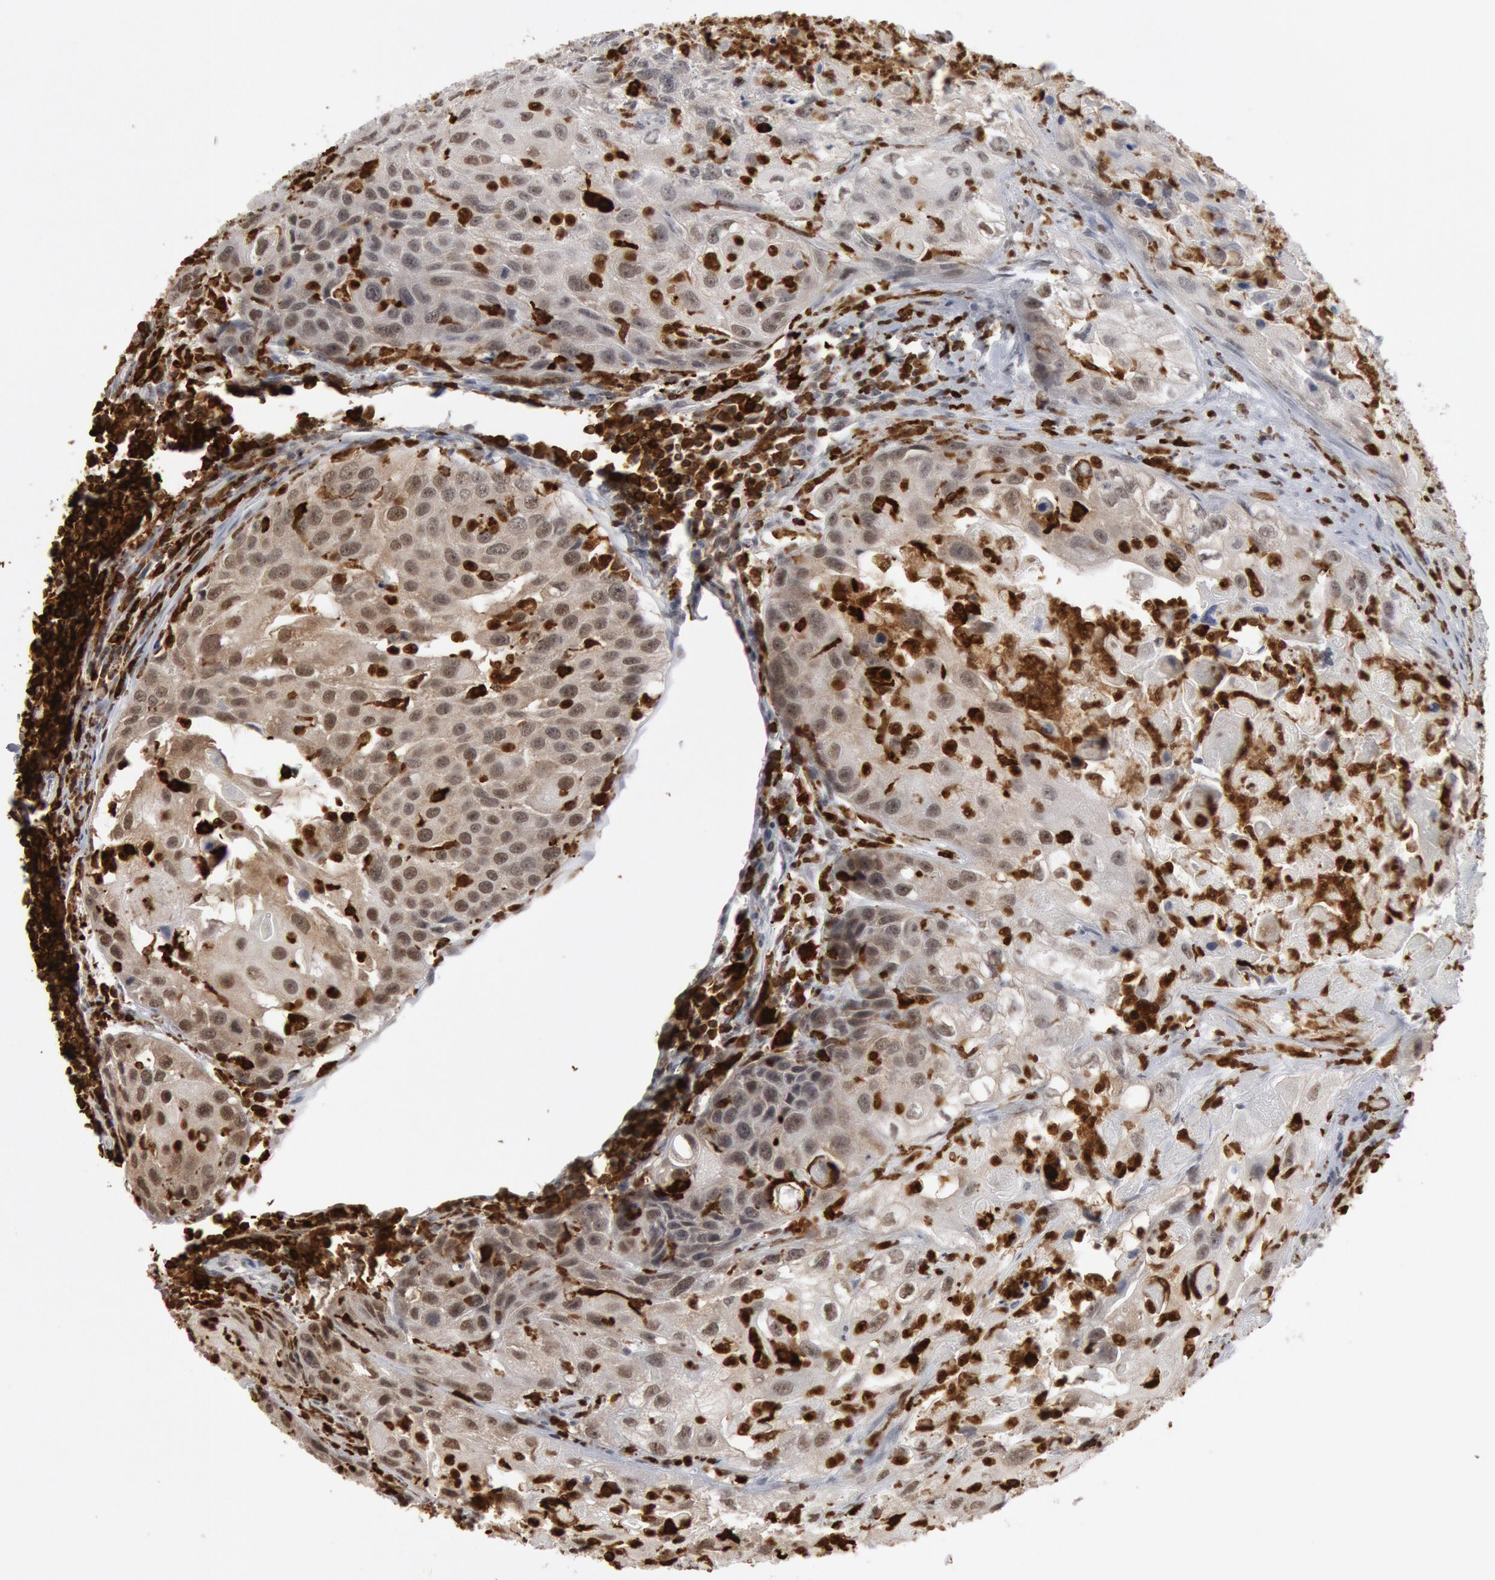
{"staining": {"intensity": "moderate", "quantity": "25%-75%", "location": "cytoplasmic/membranous,nuclear"}, "tissue": "head and neck cancer", "cell_type": "Tumor cells", "image_type": "cancer", "snomed": [{"axis": "morphology", "description": "Squamous cell carcinoma, NOS"}, {"axis": "topography", "description": "Head-Neck"}], "caption": "Moderate cytoplasmic/membranous and nuclear positivity is identified in approximately 25%-75% of tumor cells in head and neck cancer.", "gene": "PTPN6", "patient": {"sex": "male", "age": 64}}